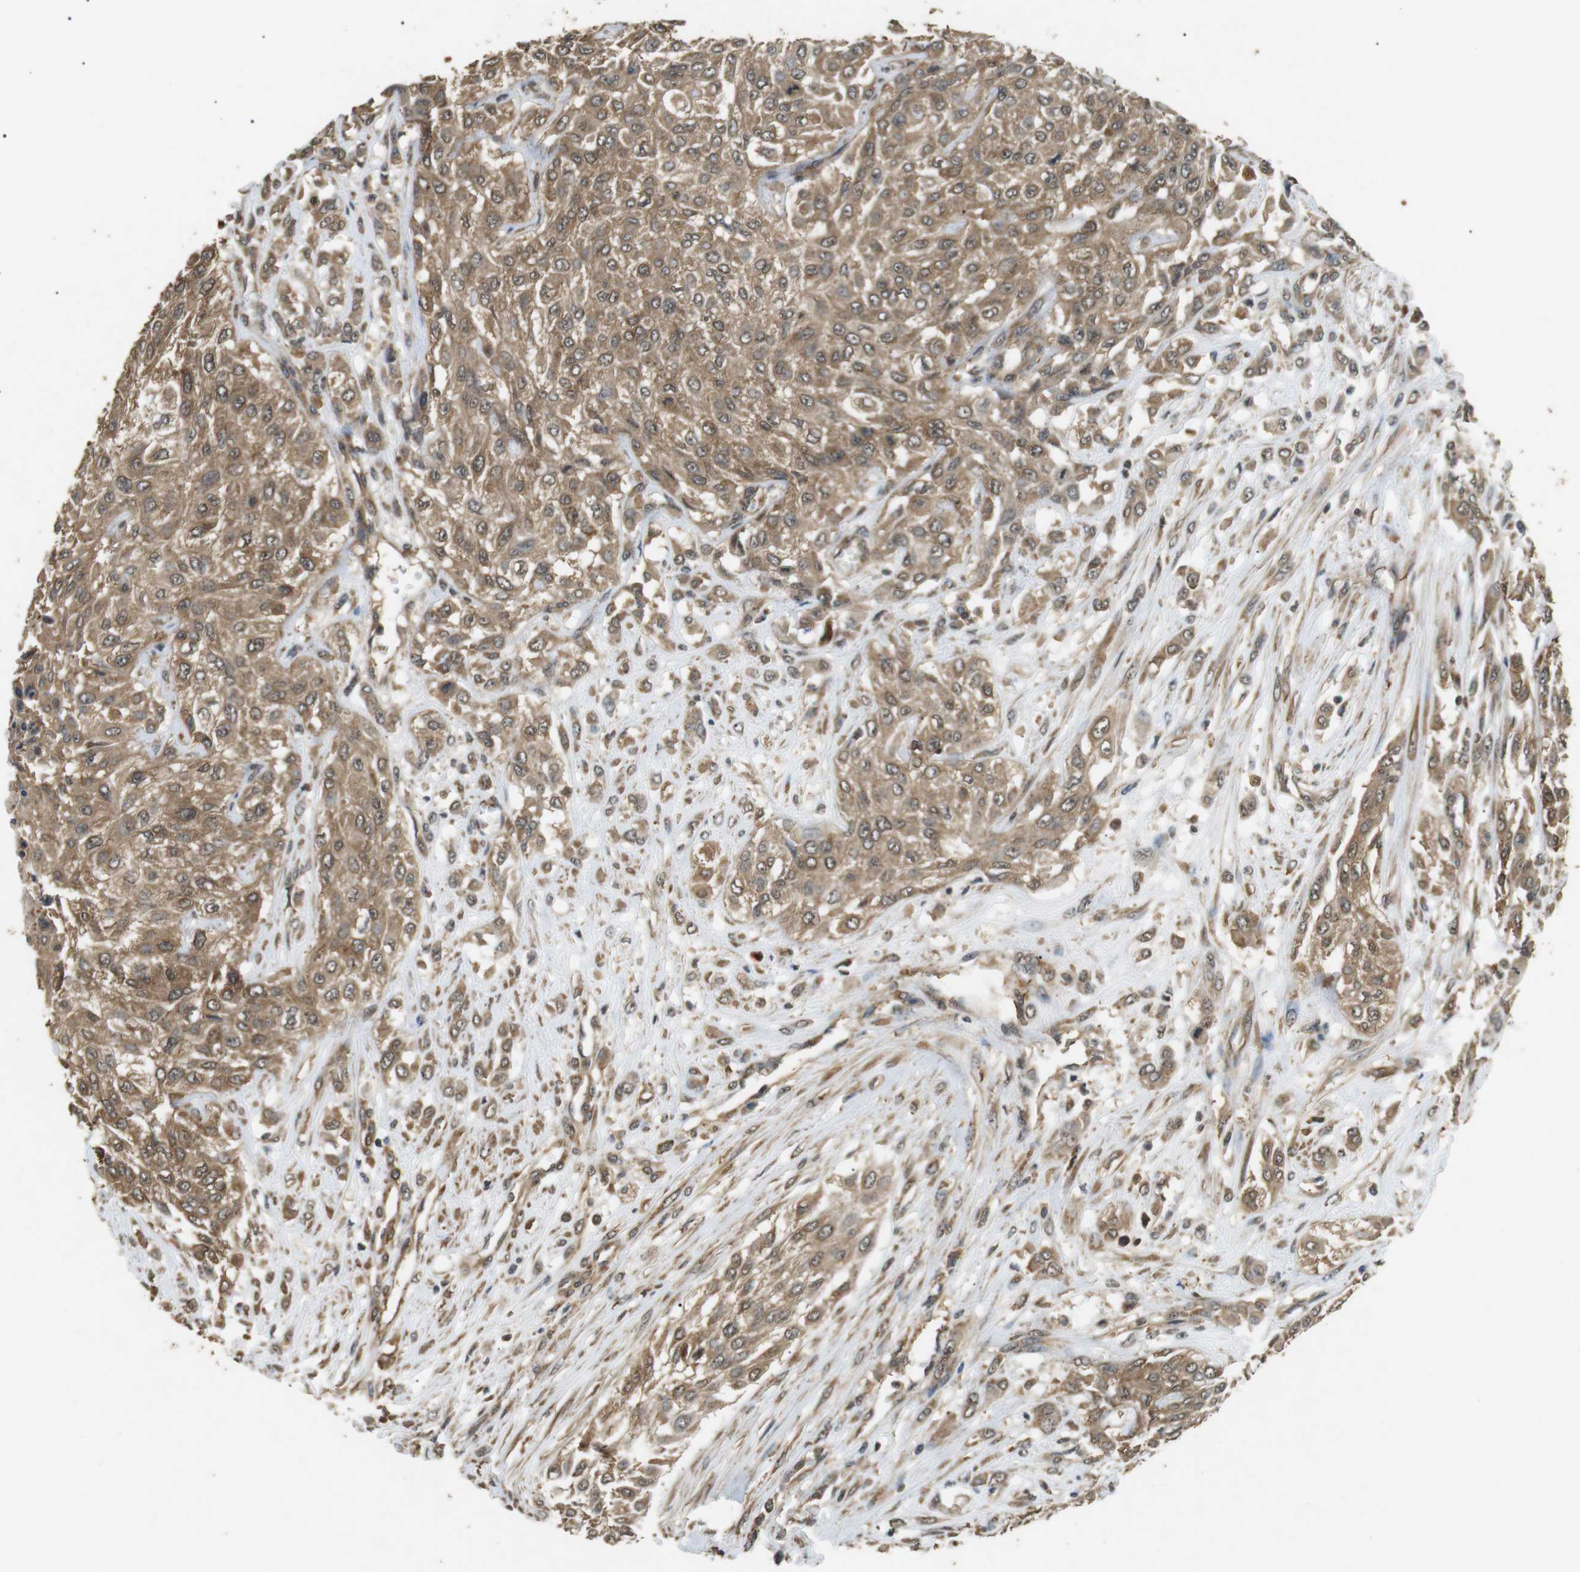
{"staining": {"intensity": "moderate", "quantity": ">75%", "location": "cytoplasmic/membranous"}, "tissue": "urothelial cancer", "cell_type": "Tumor cells", "image_type": "cancer", "snomed": [{"axis": "morphology", "description": "Urothelial carcinoma, High grade"}, {"axis": "topography", "description": "Urinary bladder"}], "caption": "Urothelial cancer stained with a brown dye demonstrates moderate cytoplasmic/membranous positive expression in about >75% of tumor cells.", "gene": "TBC1D15", "patient": {"sex": "male", "age": 57}}